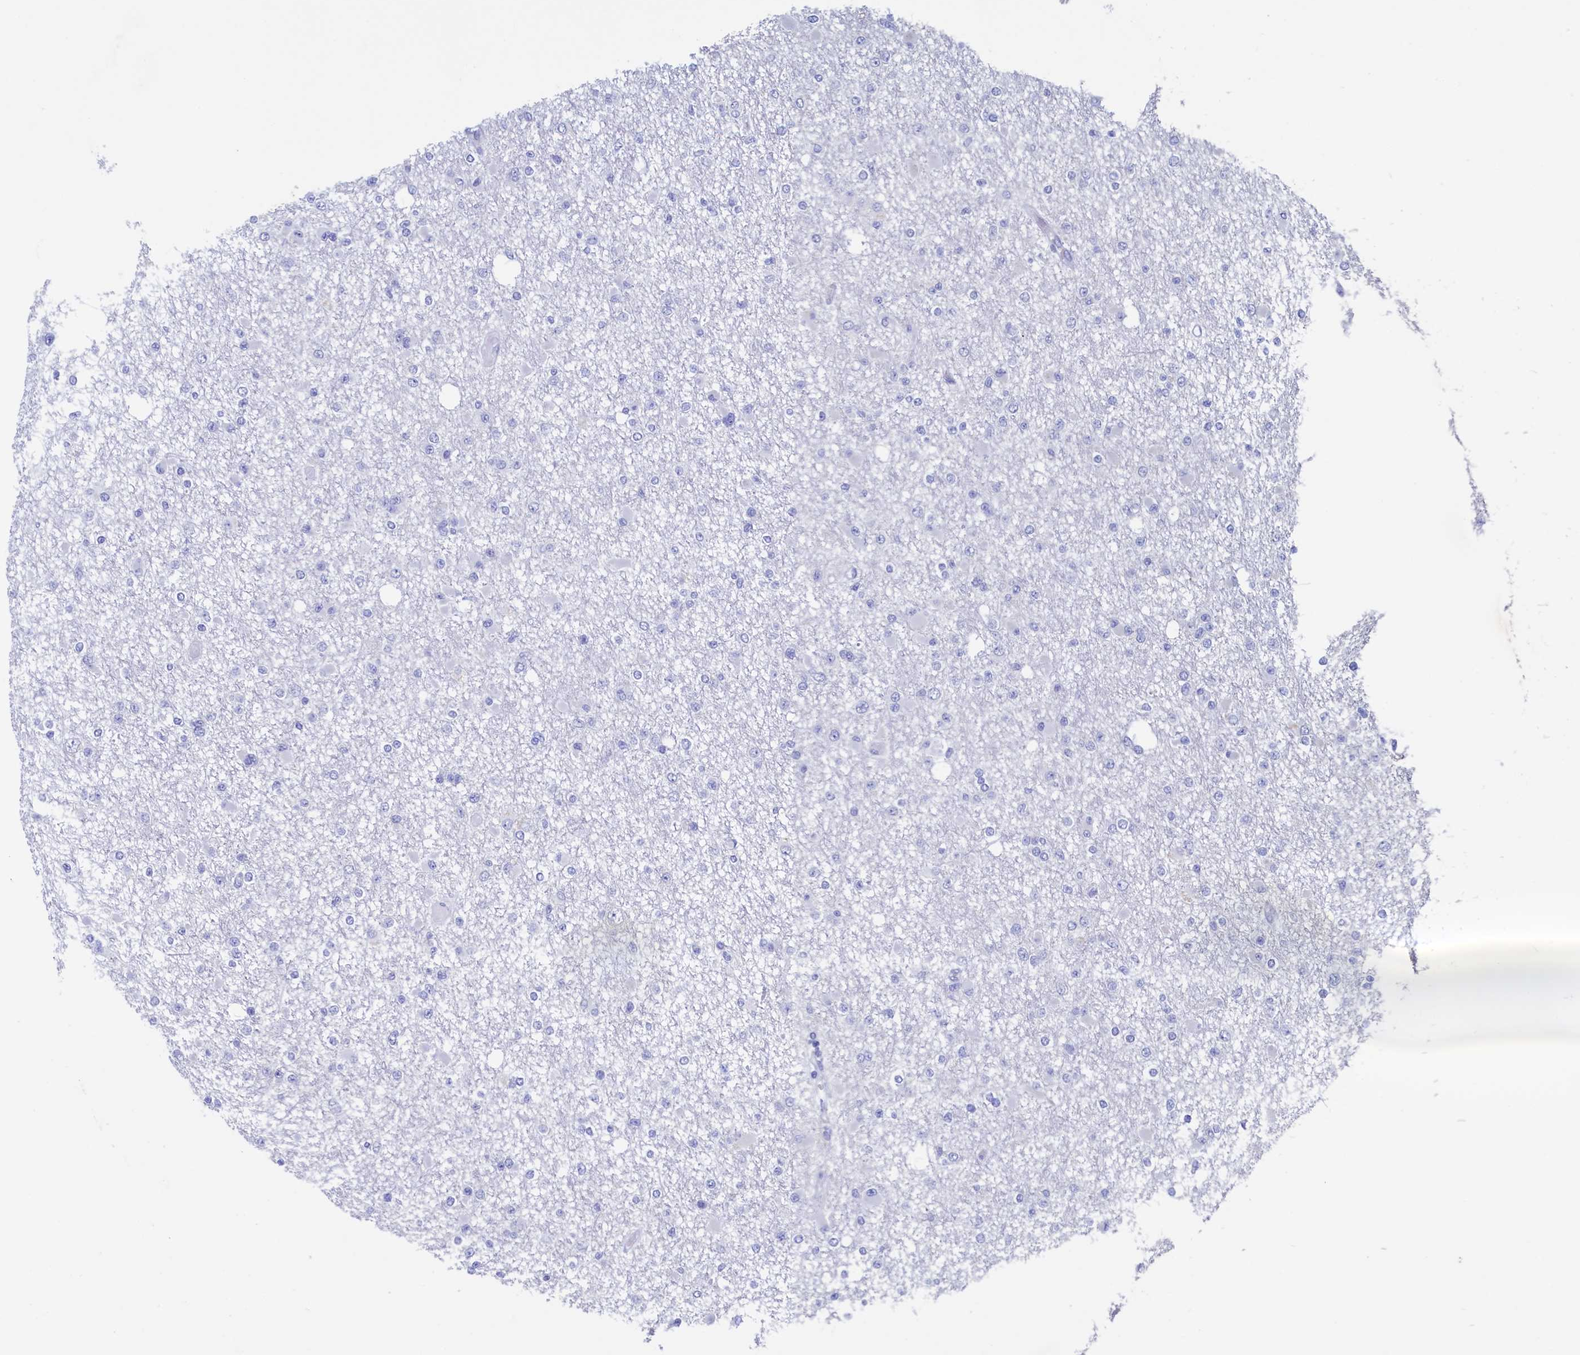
{"staining": {"intensity": "negative", "quantity": "none", "location": "none"}, "tissue": "glioma", "cell_type": "Tumor cells", "image_type": "cancer", "snomed": [{"axis": "morphology", "description": "Glioma, malignant, Low grade"}, {"axis": "topography", "description": "Brain"}], "caption": "Tumor cells are negative for brown protein staining in malignant low-grade glioma.", "gene": "CBLIF", "patient": {"sex": "female", "age": 22}}